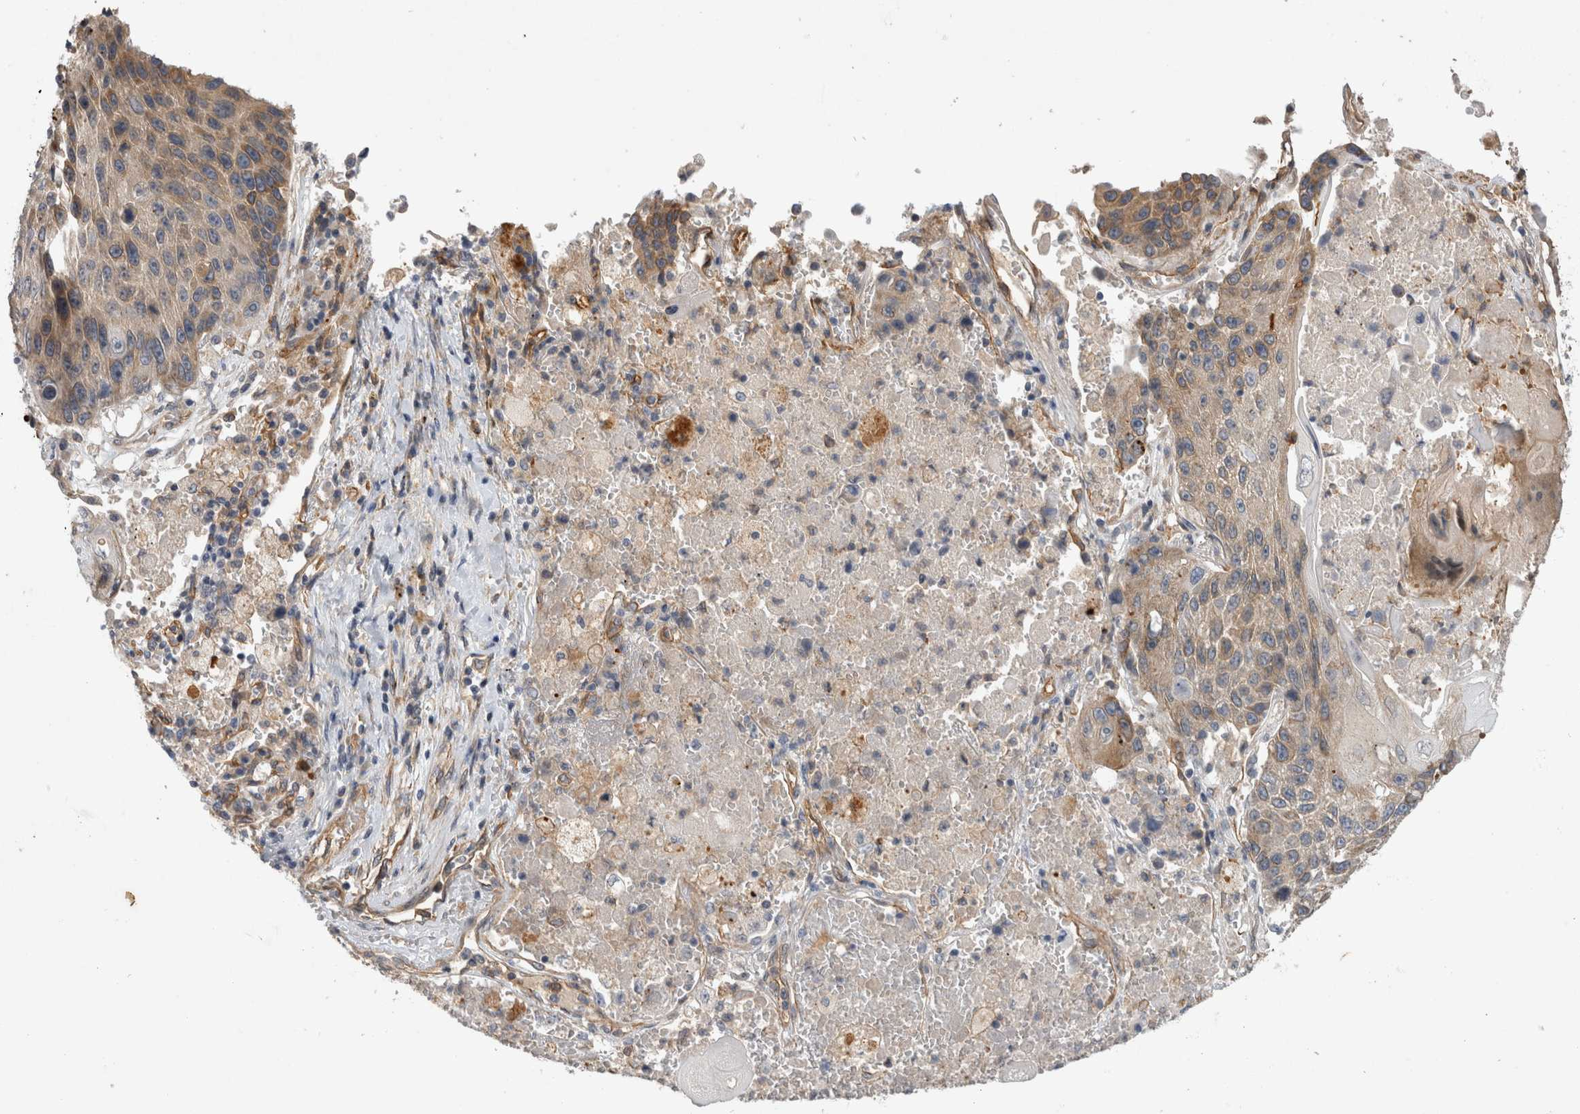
{"staining": {"intensity": "moderate", "quantity": "25%-75%", "location": "cytoplasmic/membranous"}, "tissue": "lung cancer", "cell_type": "Tumor cells", "image_type": "cancer", "snomed": [{"axis": "morphology", "description": "Squamous cell carcinoma, NOS"}, {"axis": "topography", "description": "Lung"}], "caption": "High-power microscopy captured an immunohistochemistry (IHC) photomicrograph of lung squamous cell carcinoma, revealing moderate cytoplasmic/membranous positivity in about 25%-75% of tumor cells. (DAB IHC, brown staining for protein, blue staining for nuclei).", "gene": "ANKFY1", "patient": {"sex": "male", "age": 61}}